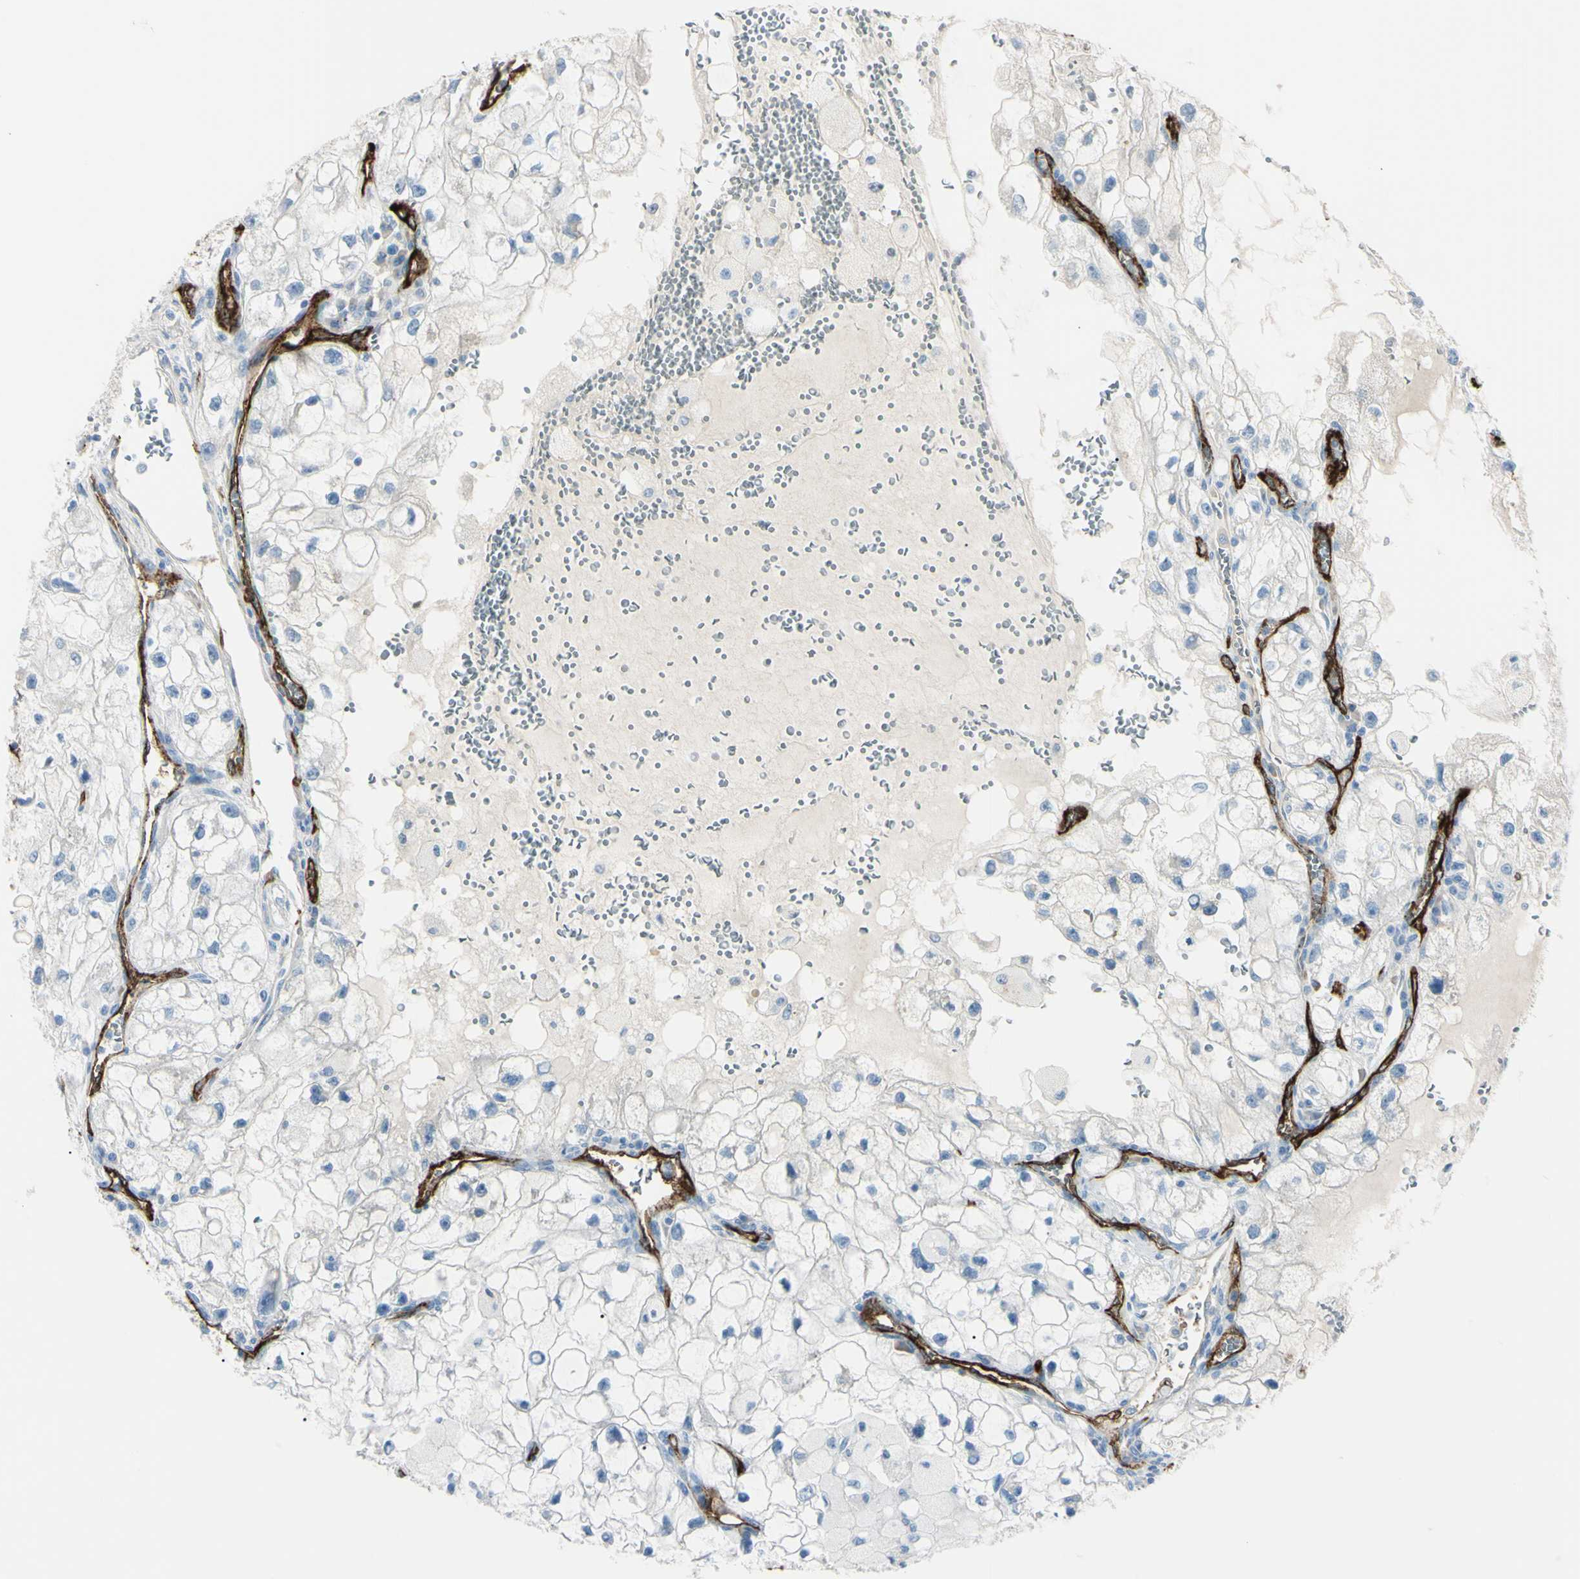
{"staining": {"intensity": "negative", "quantity": "none", "location": "none"}, "tissue": "renal cancer", "cell_type": "Tumor cells", "image_type": "cancer", "snomed": [{"axis": "morphology", "description": "Adenocarcinoma, NOS"}, {"axis": "topography", "description": "Kidney"}], "caption": "DAB (3,3'-diaminobenzidine) immunohistochemical staining of renal cancer shows no significant expression in tumor cells. (DAB IHC, high magnification).", "gene": "FOLH1", "patient": {"sex": "female", "age": 70}}